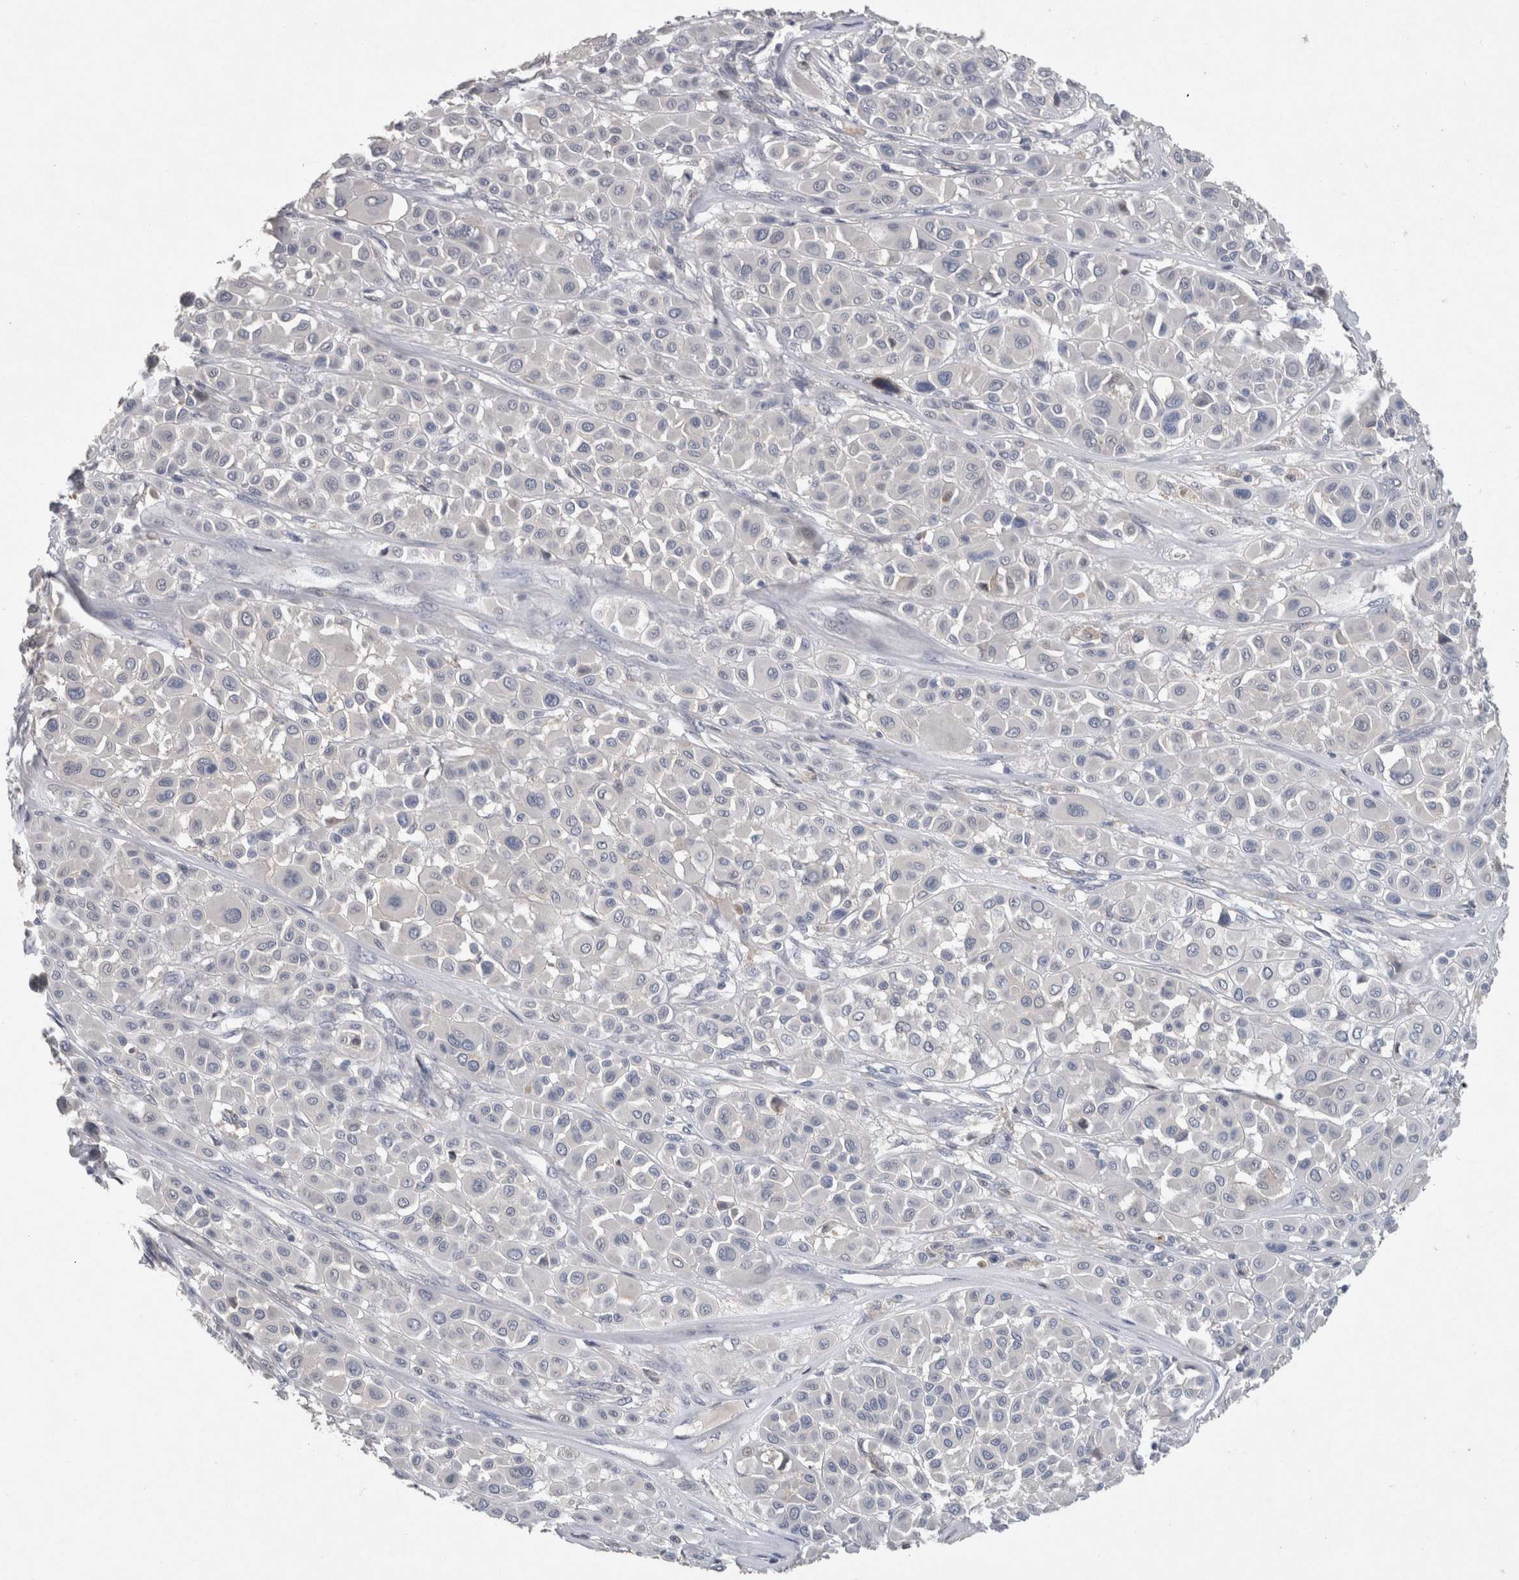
{"staining": {"intensity": "negative", "quantity": "none", "location": "none"}, "tissue": "melanoma", "cell_type": "Tumor cells", "image_type": "cancer", "snomed": [{"axis": "morphology", "description": "Malignant melanoma, Metastatic site"}, {"axis": "topography", "description": "Soft tissue"}], "caption": "High magnification brightfield microscopy of malignant melanoma (metastatic site) stained with DAB (brown) and counterstained with hematoxylin (blue): tumor cells show no significant expression.", "gene": "HEXD", "patient": {"sex": "male", "age": 41}}